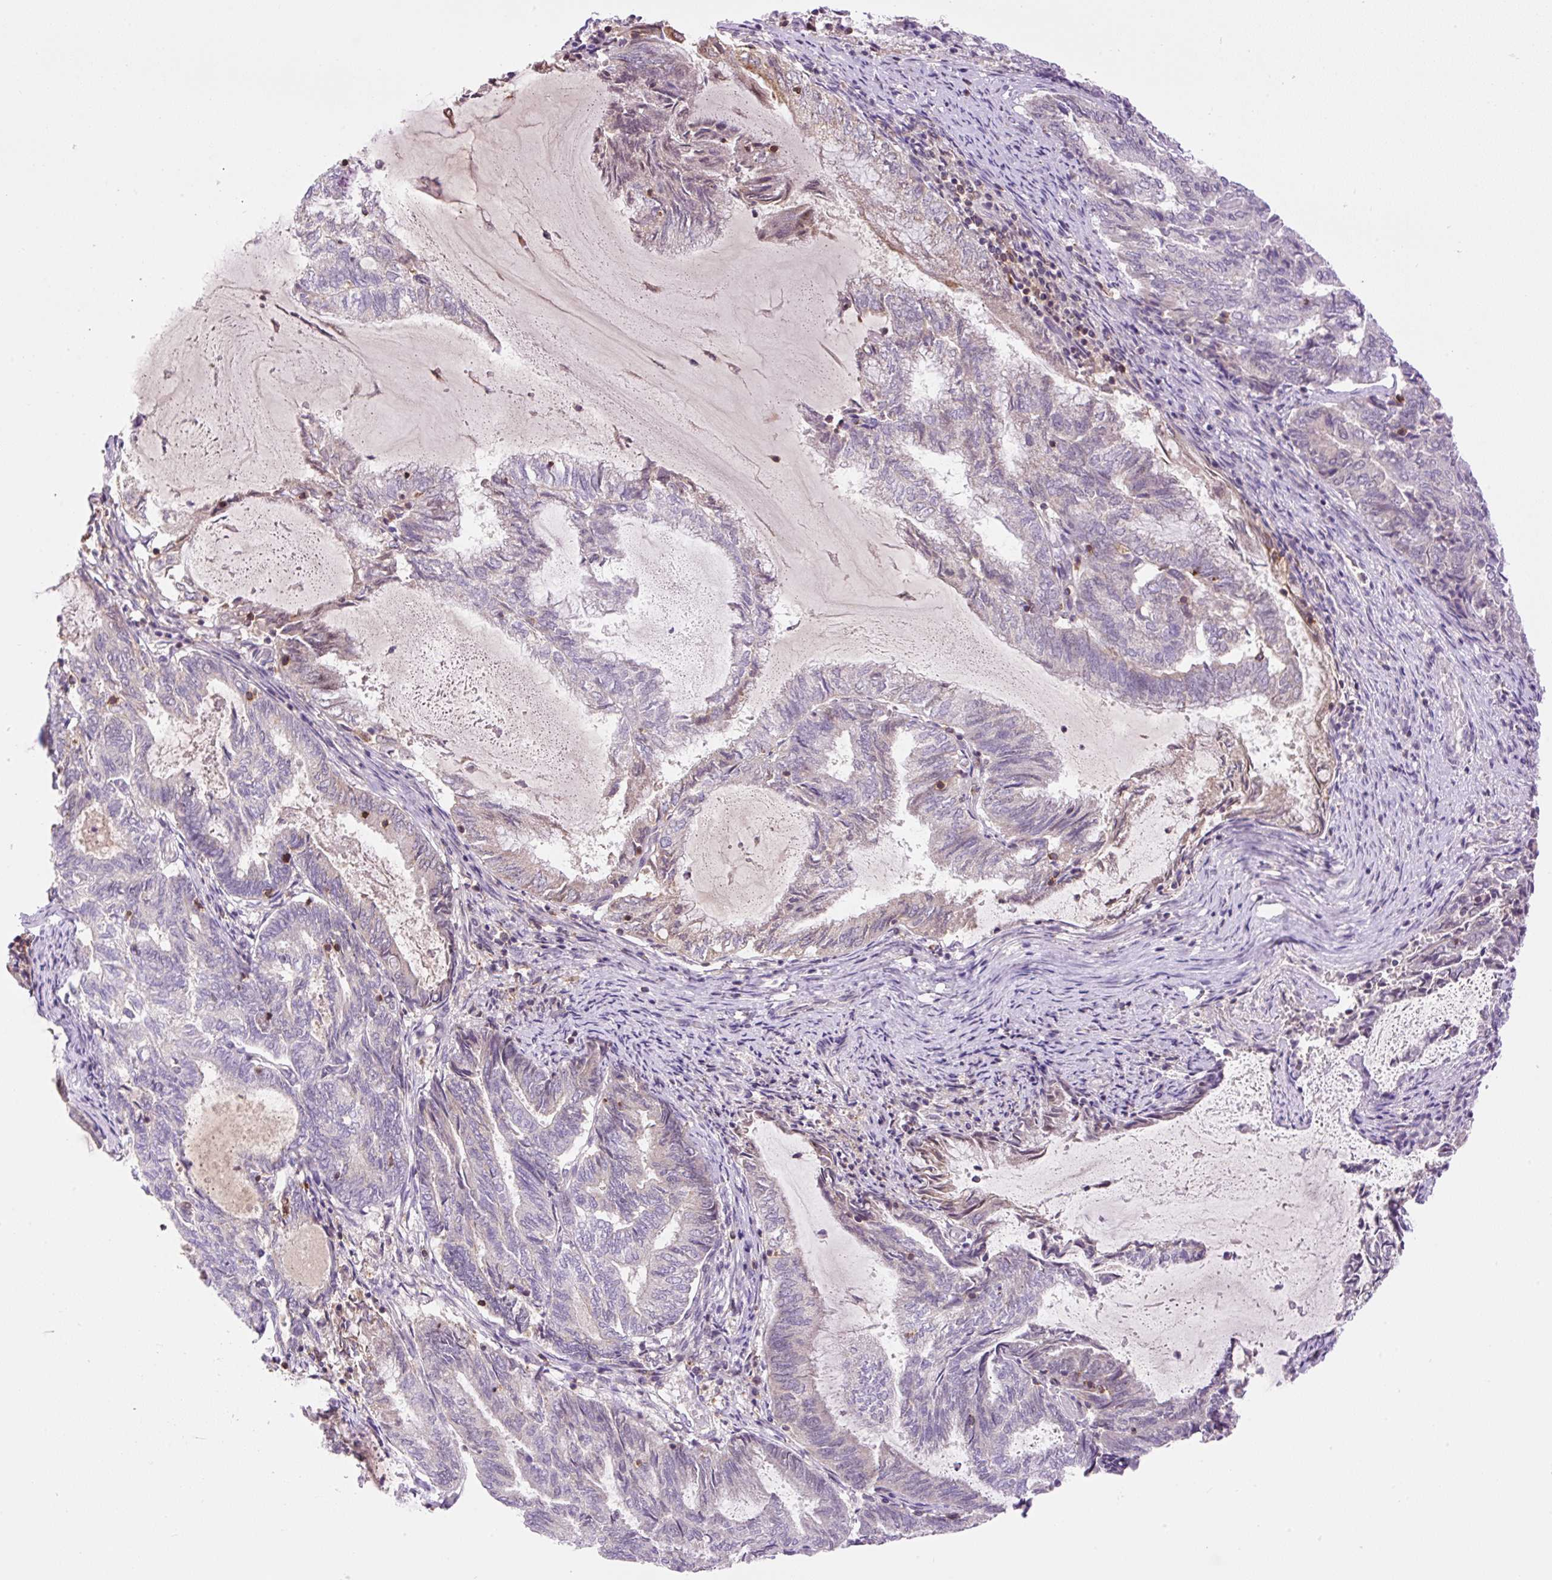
{"staining": {"intensity": "moderate", "quantity": "<25%", "location": "cytoplasmic/membranous"}, "tissue": "endometrial cancer", "cell_type": "Tumor cells", "image_type": "cancer", "snomed": [{"axis": "morphology", "description": "Adenocarcinoma, NOS"}, {"axis": "topography", "description": "Endometrium"}], "caption": "Approximately <25% of tumor cells in endometrial adenocarcinoma exhibit moderate cytoplasmic/membranous protein positivity as visualized by brown immunohistochemical staining.", "gene": "CARD11", "patient": {"sex": "female", "age": 80}}